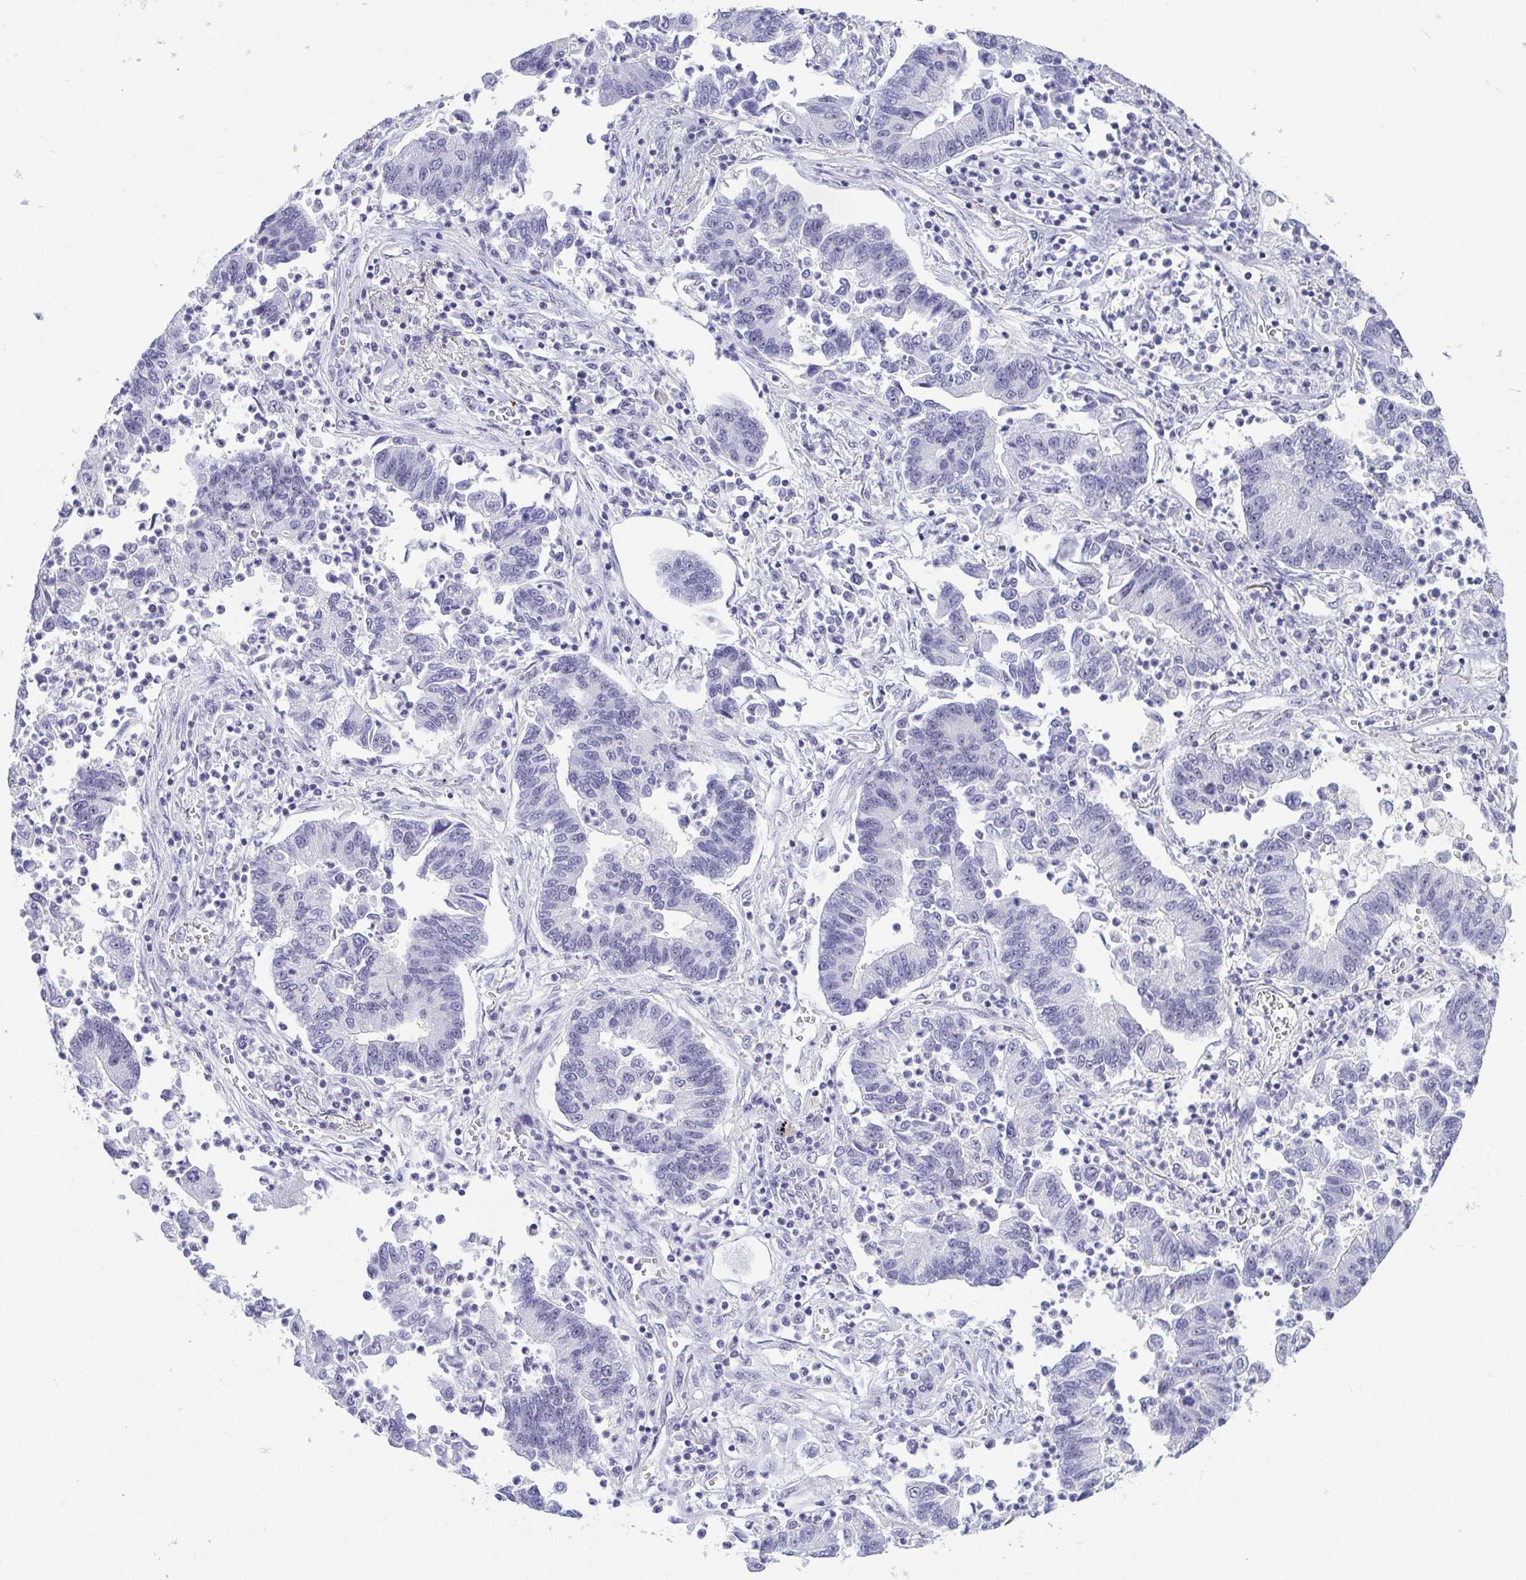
{"staining": {"intensity": "negative", "quantity": "none", "location": "none"}, "tissue": "lung cancer", "cell_type": "Tumor cells", "image_type": "cancer", "snomed": [{"axis": "morphology", "description": "Adenocarcinoma, NOS"}, {"axis": "topography", "description": "Lung"}], "caption": "This is a photomicrograph of IHC staining of adenocarcinoma (lung), which shows no staining in tumor cells.", "gene": "BZW1", "patient": {"sex": "female", "age": 57}}